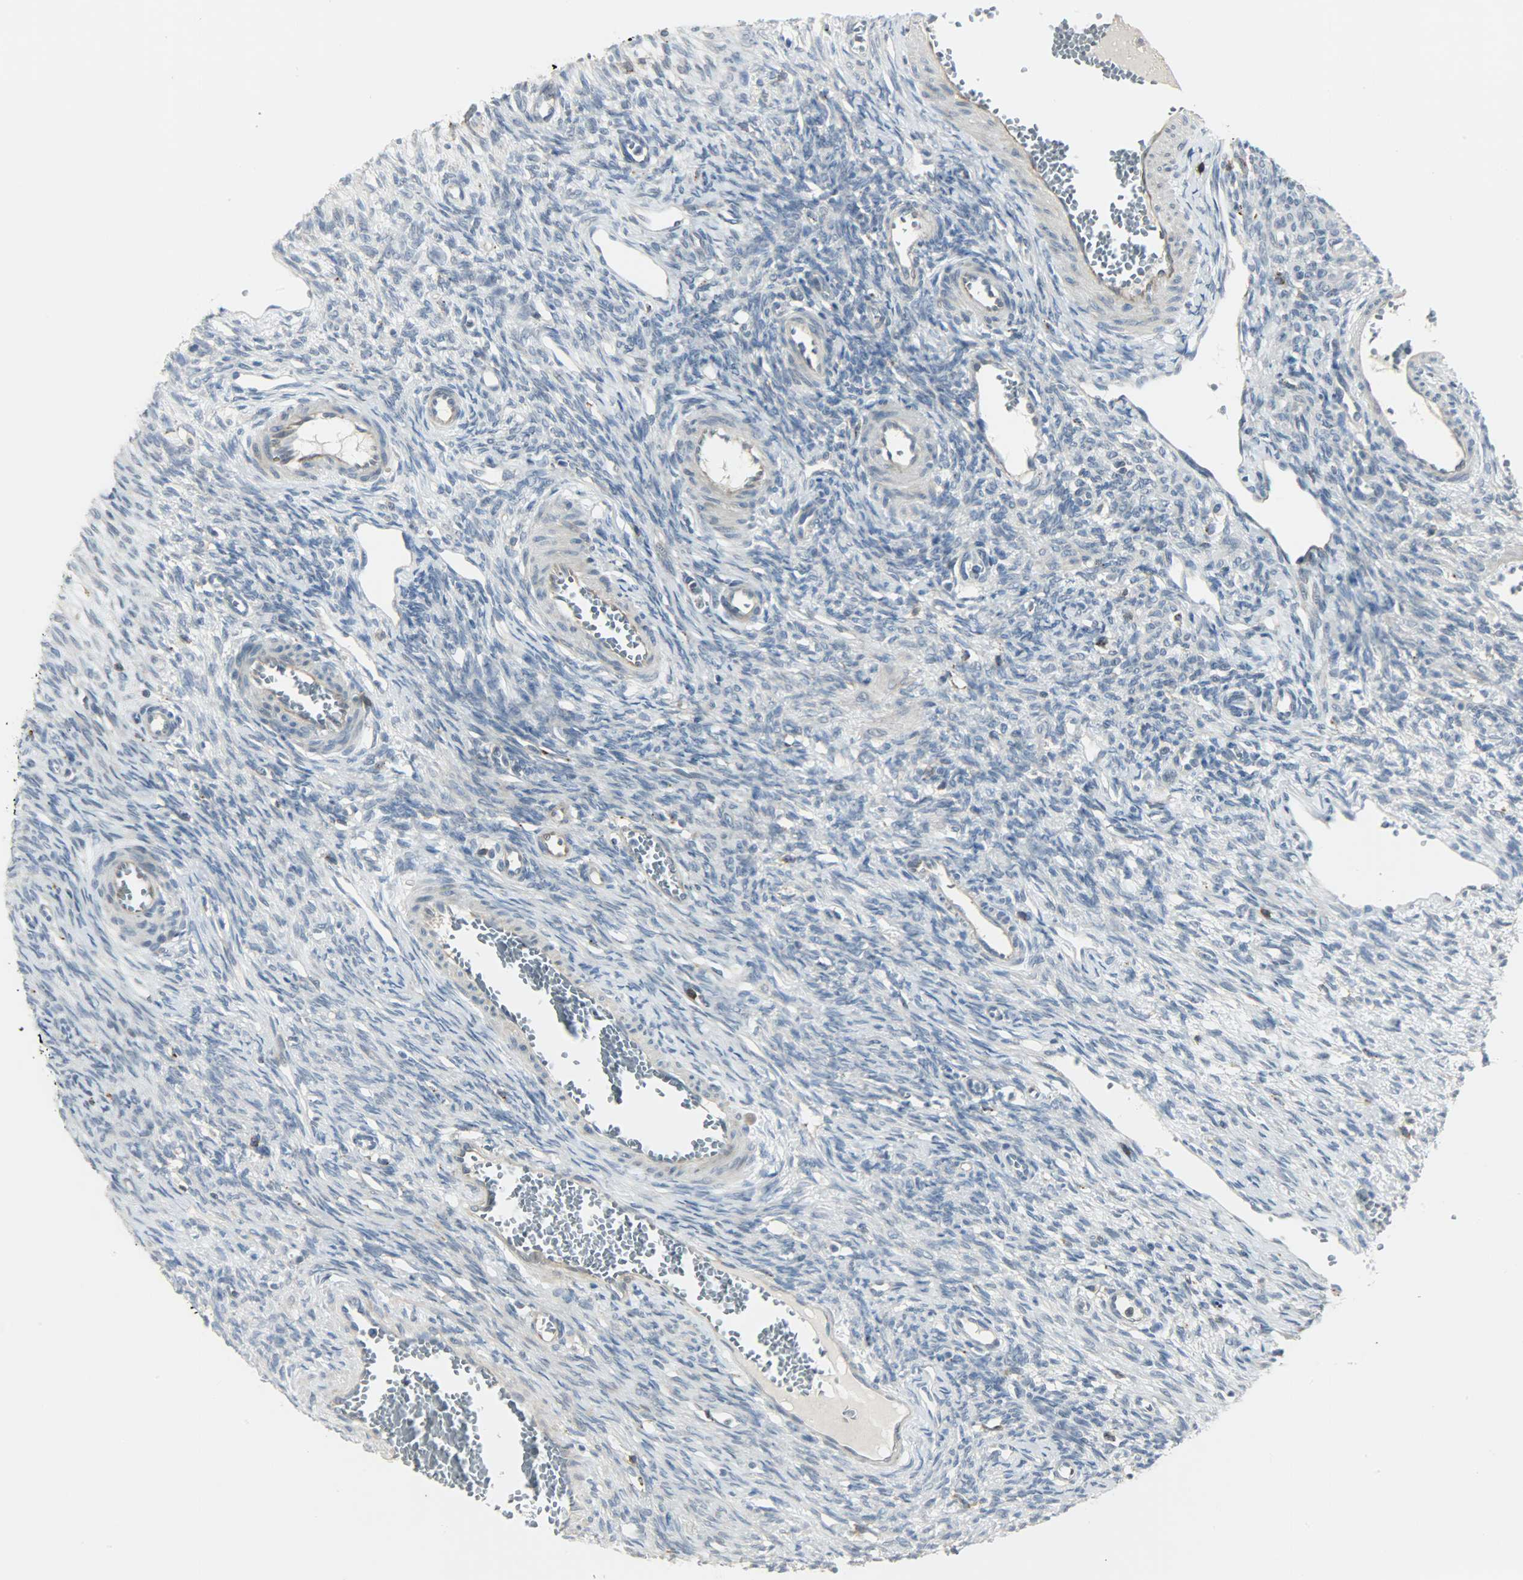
{"staining": {"intensity": "negative", "quantity": "none", "location": "none"}, "tissue": "ovary", "cell_type": "Ovarian stroma cells", "image_type": "normal", "snomed": [{"axis": "morphology", "description": "Normal tissue, NOS"}, {"axis": "topography", "description": "Ovary"}], "caption": "The immunohistochemistry micrograph has no significant positivity in ovarian stroma cells of ovary. Nuclei are stained in blue.", "gene": "CD4", "patient": {"sex": "female", "age": 33}}